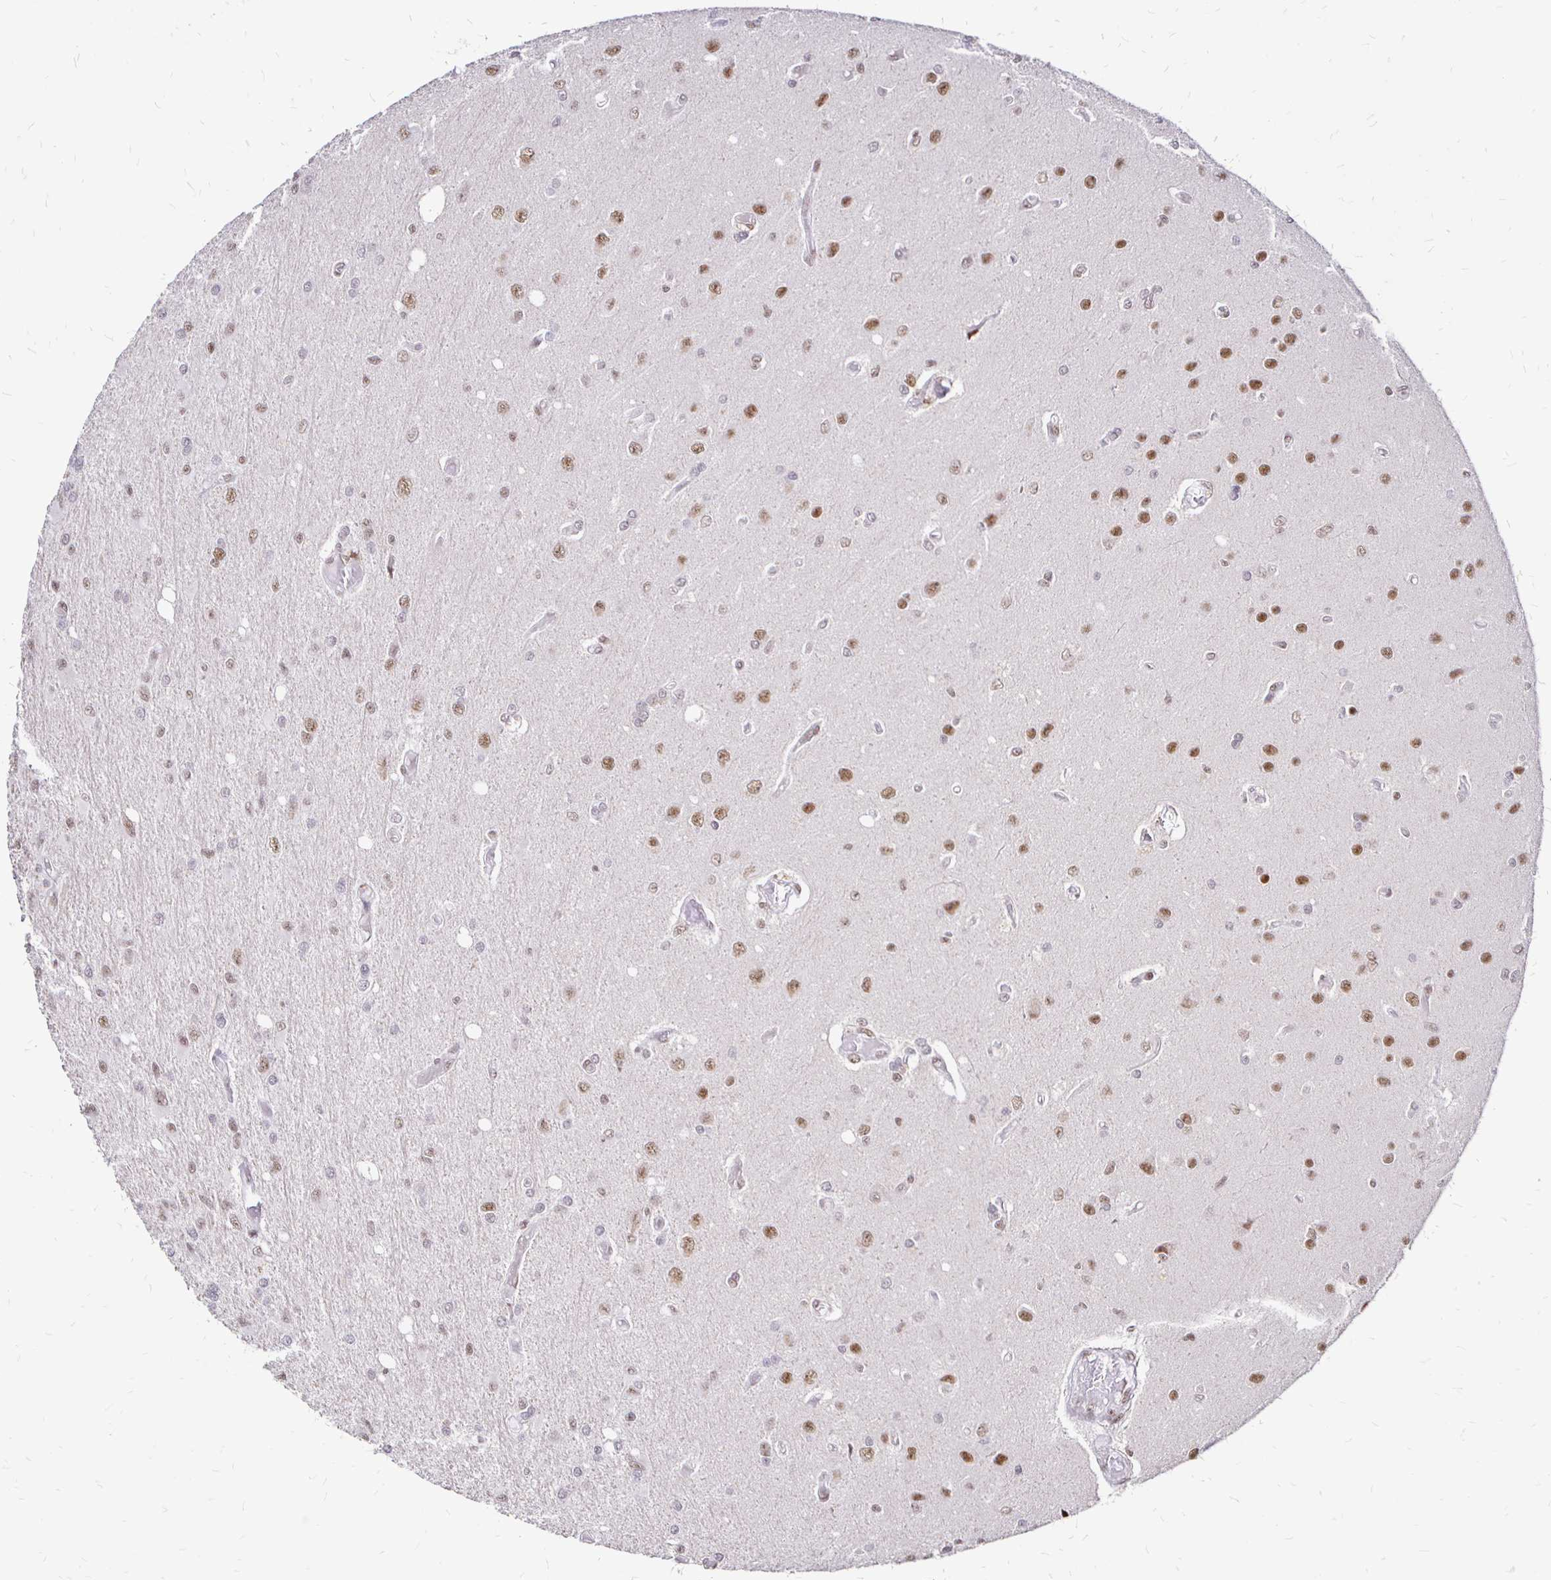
{"staining": {"intensity": "moderate", "quantity": ">75%", "location": "nuclear"}, "tissue": "glioma", "cell_type": "Tumor cells", "image_type": "cancer", "snomed": [{"axis": "morphology", "description": "Glioma, malignant, High grade"}, {"axis": "topography", "description": "Brain"}], "caption": "IHC (DAB) staining of human malignant high-grade glioma displays moderate nuclear protein staining in approximately >75% of tumor cells.", "gene": "SIN3A", "patient": {"sex": "female", "age": 70}}